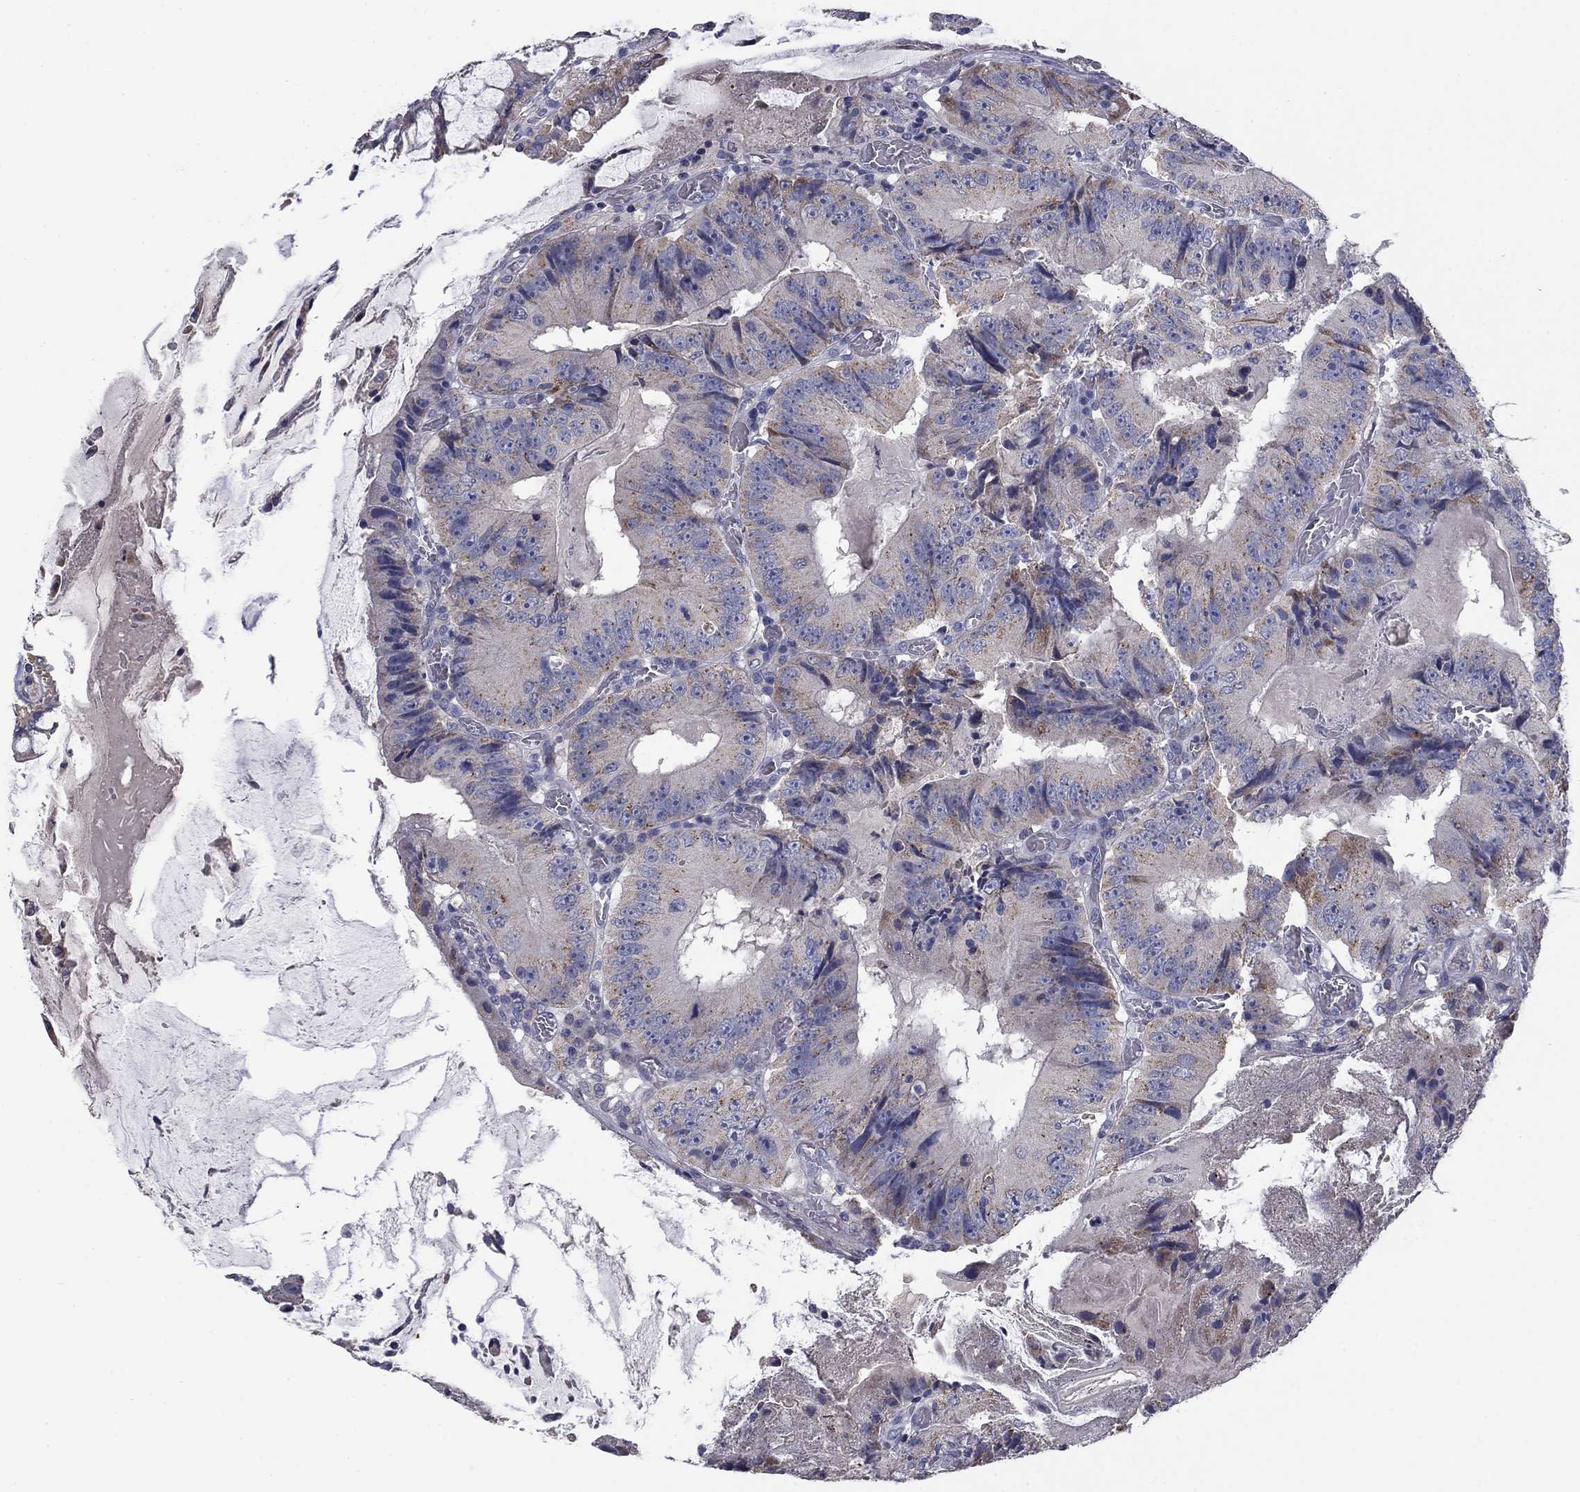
{"staining": {"intensity": "moderate", "quantity": "<25%", "location": "cytoplasmic/membranous"}, "tissue": "colorectal cancer", "cell_type": "Tumor cells", "image_type": "cancer", "snomed": [{"axis": "morphology", "description": "Adenocarcinoma, NOS"}, {"axis": "topography", "description": "Colon"}], "caption": "Immunohistochemistry (IHC) (DAB (3,3'-diaminobenzidine)) staining of human adenocarcinoma (colorectal) reveals moderate cytoplasmic/membranous protein expression in about <25% of tumor cells.", "gene": "FRK", "patient": {"sex": "female", "age": 86}}